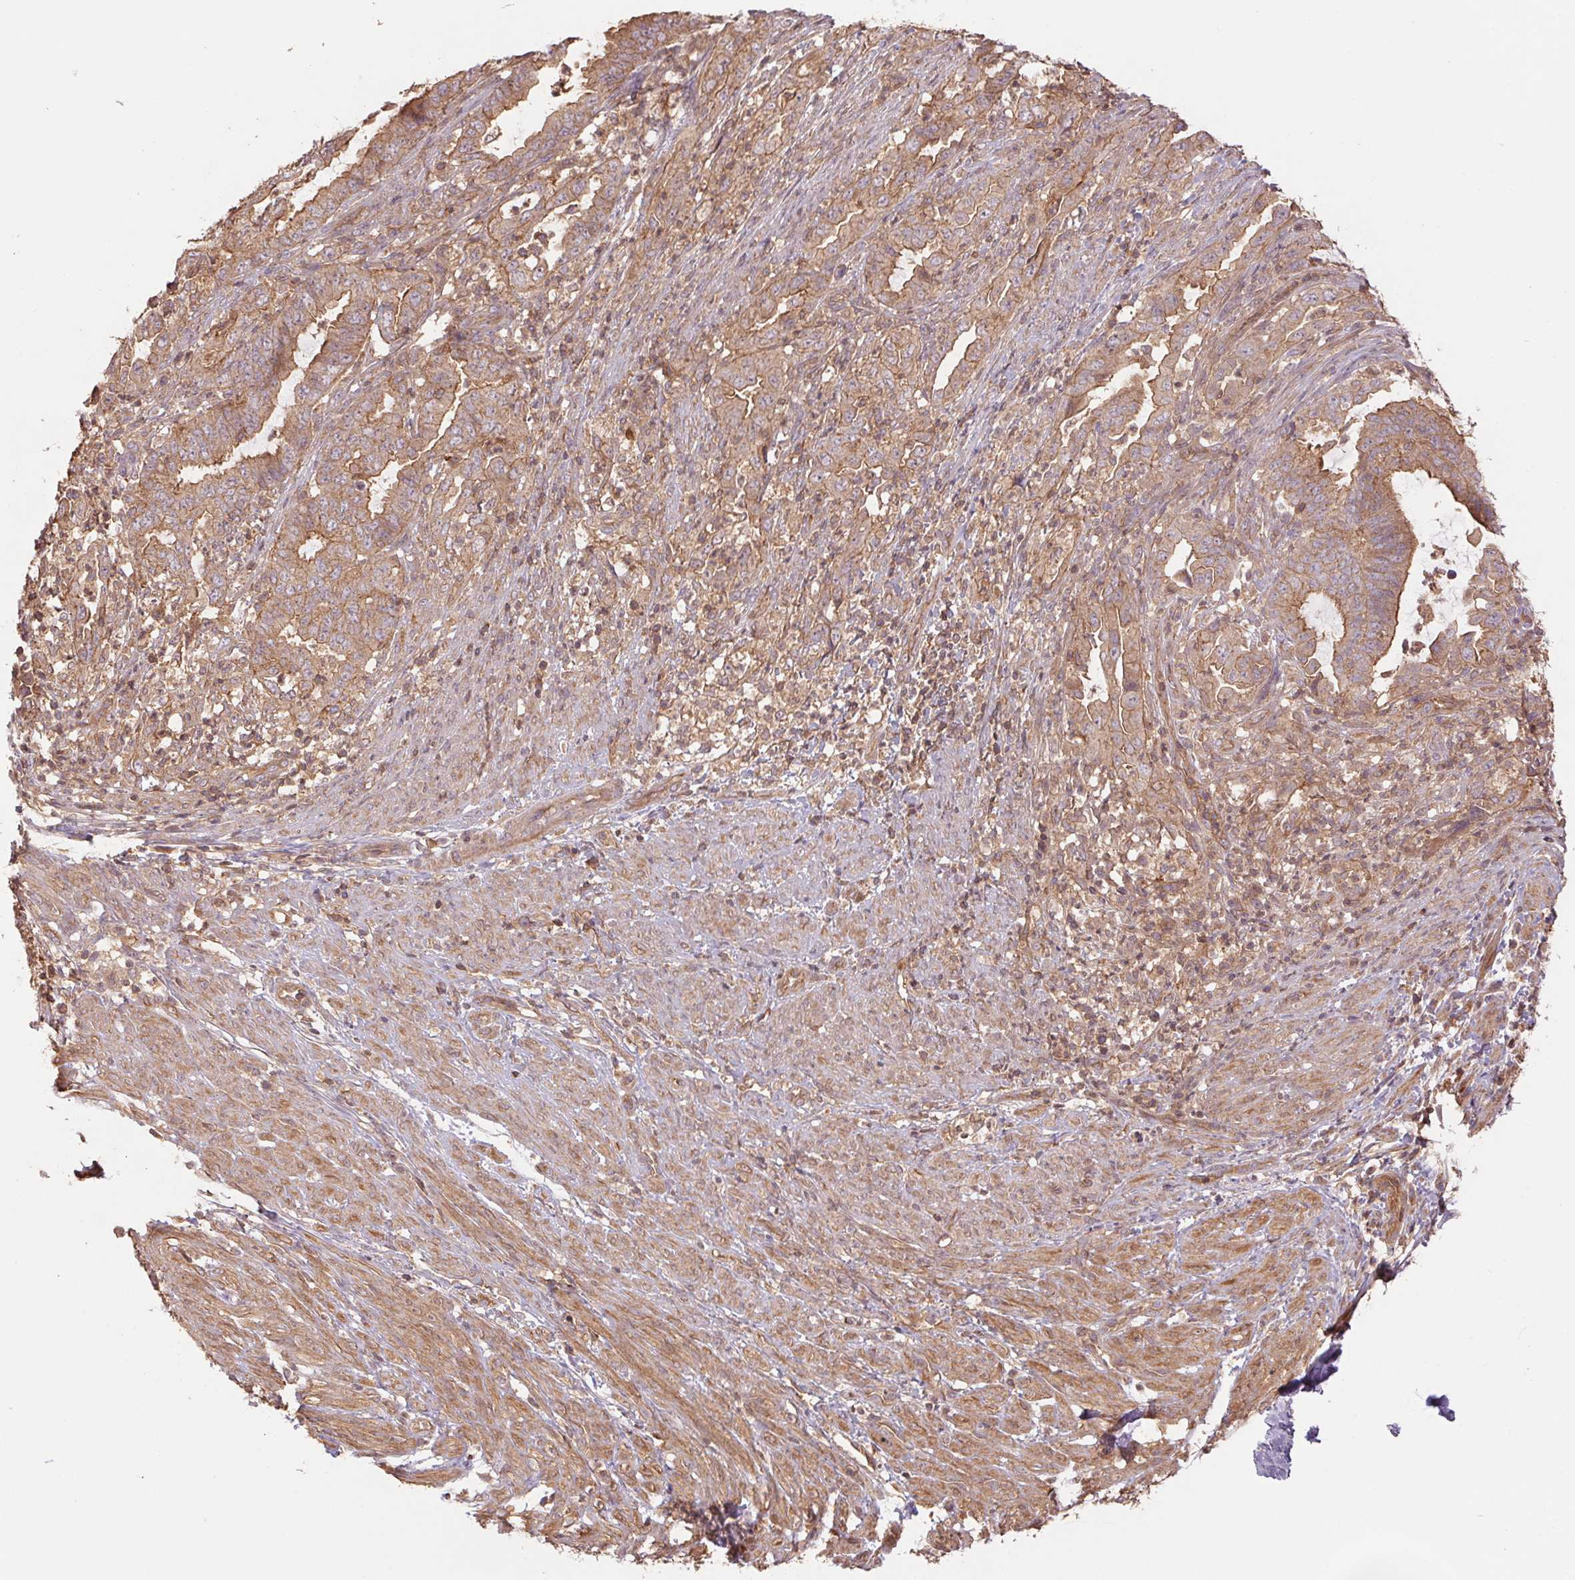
{"staining": {"intensity": "moderate", "quantity": ">75%", "location": "cytoplasmic/membranous"}, "tissue": "endometrial cancer", "cell_type": "Tumor cells", "image_type": "cancer", "snomed": [{"axis": "morphology", "description": "Adenocarcinoma, NOS"}, {"axis": "topography", "description": "Endometrium"}], "caption": "Immunohistochemistry histopathology image of adenocarcinoma (endometrial) stained for a protein (brown), which demonstrates medium levels of moderate cytoplasmic/membranous staining in about >75% of tumor cells.", "gene": "TUBA3D", "patient": {"sex": "female", "age": 51}}